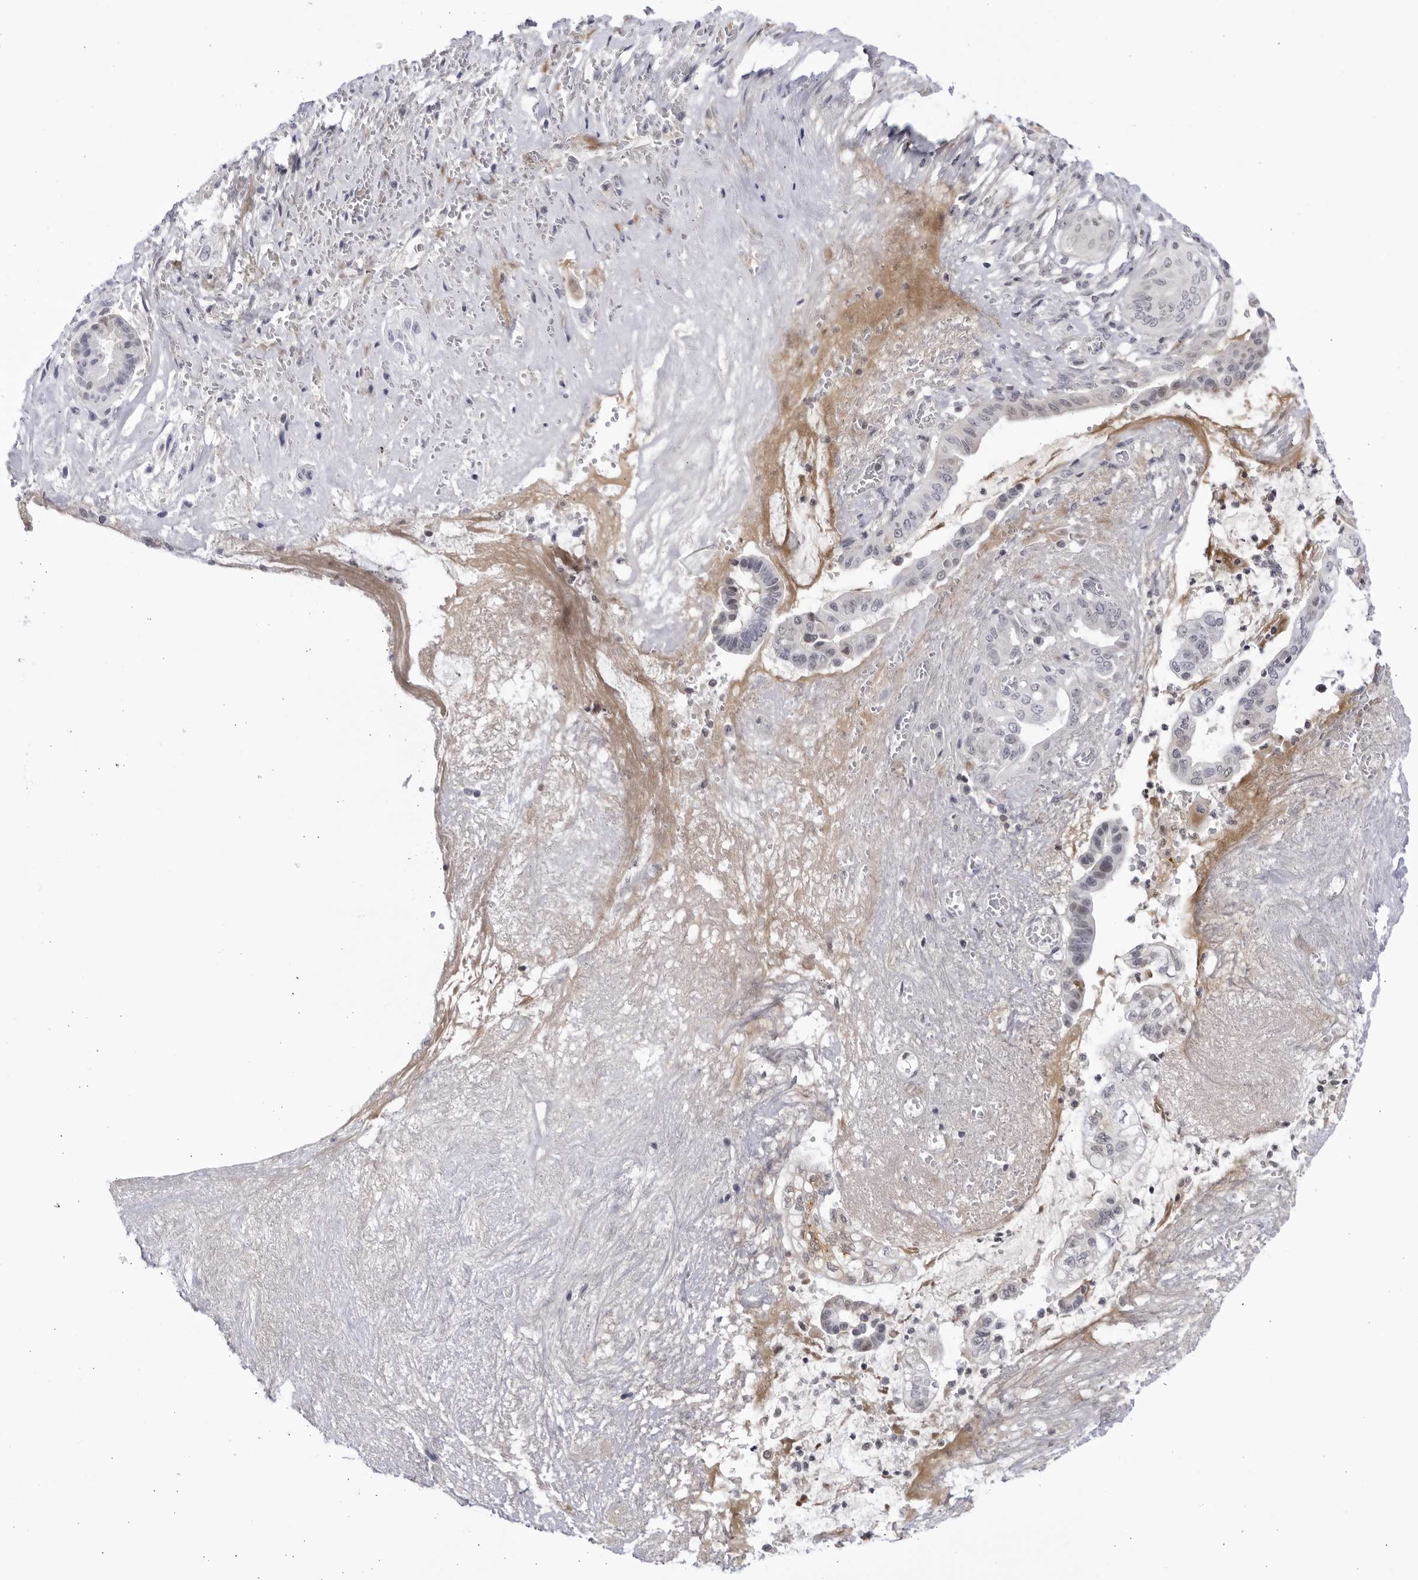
{"staining": {"intensity": "negative", "quantity": "none", "location": "none"}, "tissue": "pancreatic cancer", "cell_type": "Tumor cells", "image_type": "cancer", "snomed": [{"axis": "morphology", "description": "Adenocarcinoma, NOS"}, {"axis": "topography", "description": "Pancreas"}], "caption": "Pancreatic cancer was stained to show a protein in brown. There is no significant positivity in tumor cells. (Brightfield microscopy of DAB (3,3'-diaminobenzidine) immunohistochemistry at high magnification).", "gene": "CNBD1", "patient": {"sex": "male", "age": 58}}